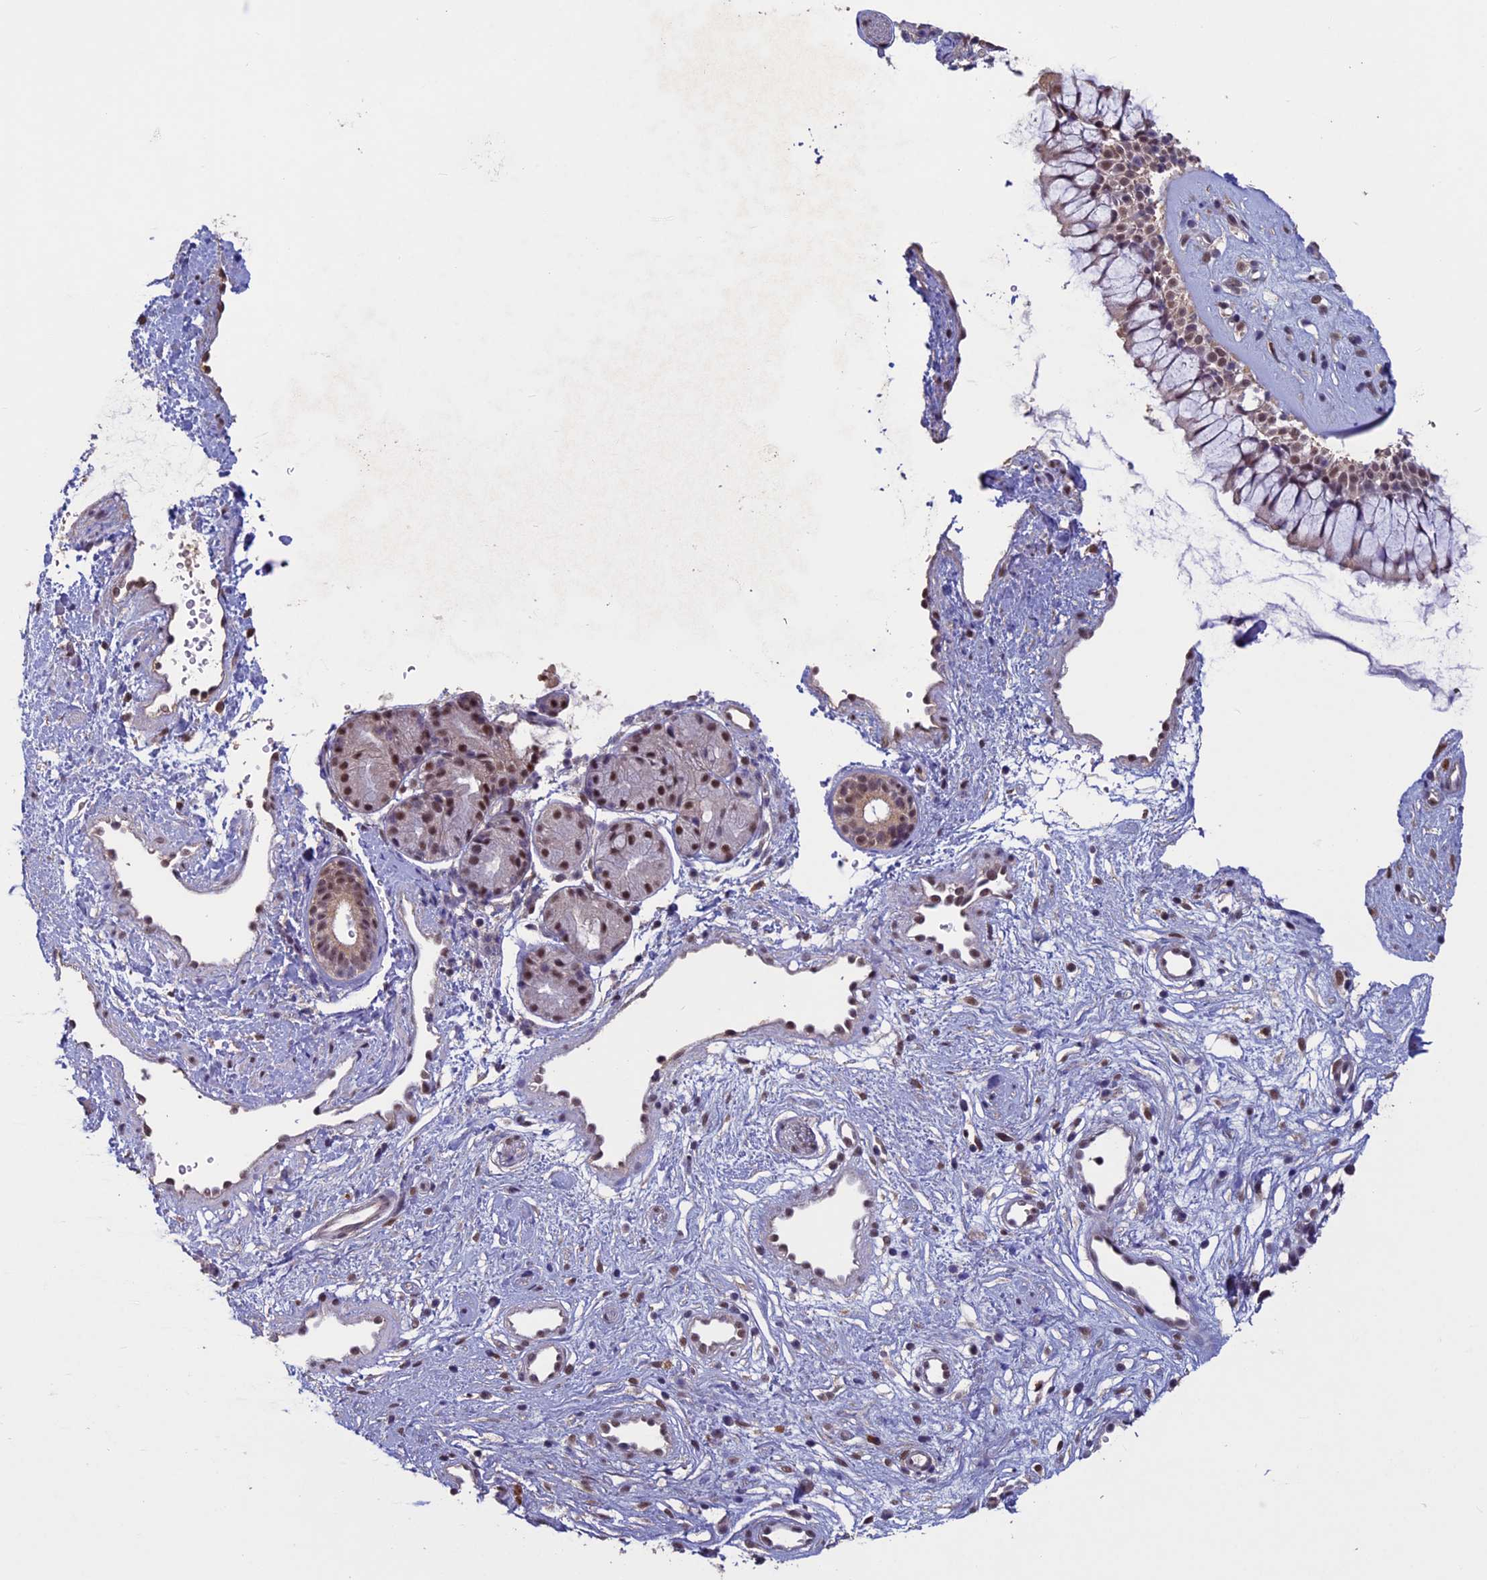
{"staining": {"intensity": "weak", "quantity": "25%-75%", "location": "cytoplasmic/membranous,nuclear"}, "tissue": "nasopharynx", "cell_type": "Respiratory epithelial cells", "image_type": "normal", "snomed": [{"axis": "morphology", "description": "Normal tissue, NOS"}, {"axis": "topography", "description": "Nasopharynx"}], "caption": "Normal nasopharynx was stained to show a protein in brown. There is low levels of weak cytoplasmic/membranous,nuclear staining in approximately 25%-75% of respiratory epithelial cells. (brown staining indicates protein expression, while blue staining denotes nuclei).", "gene": "RNF40", "patient": {"sex": "male", "age": 32}}